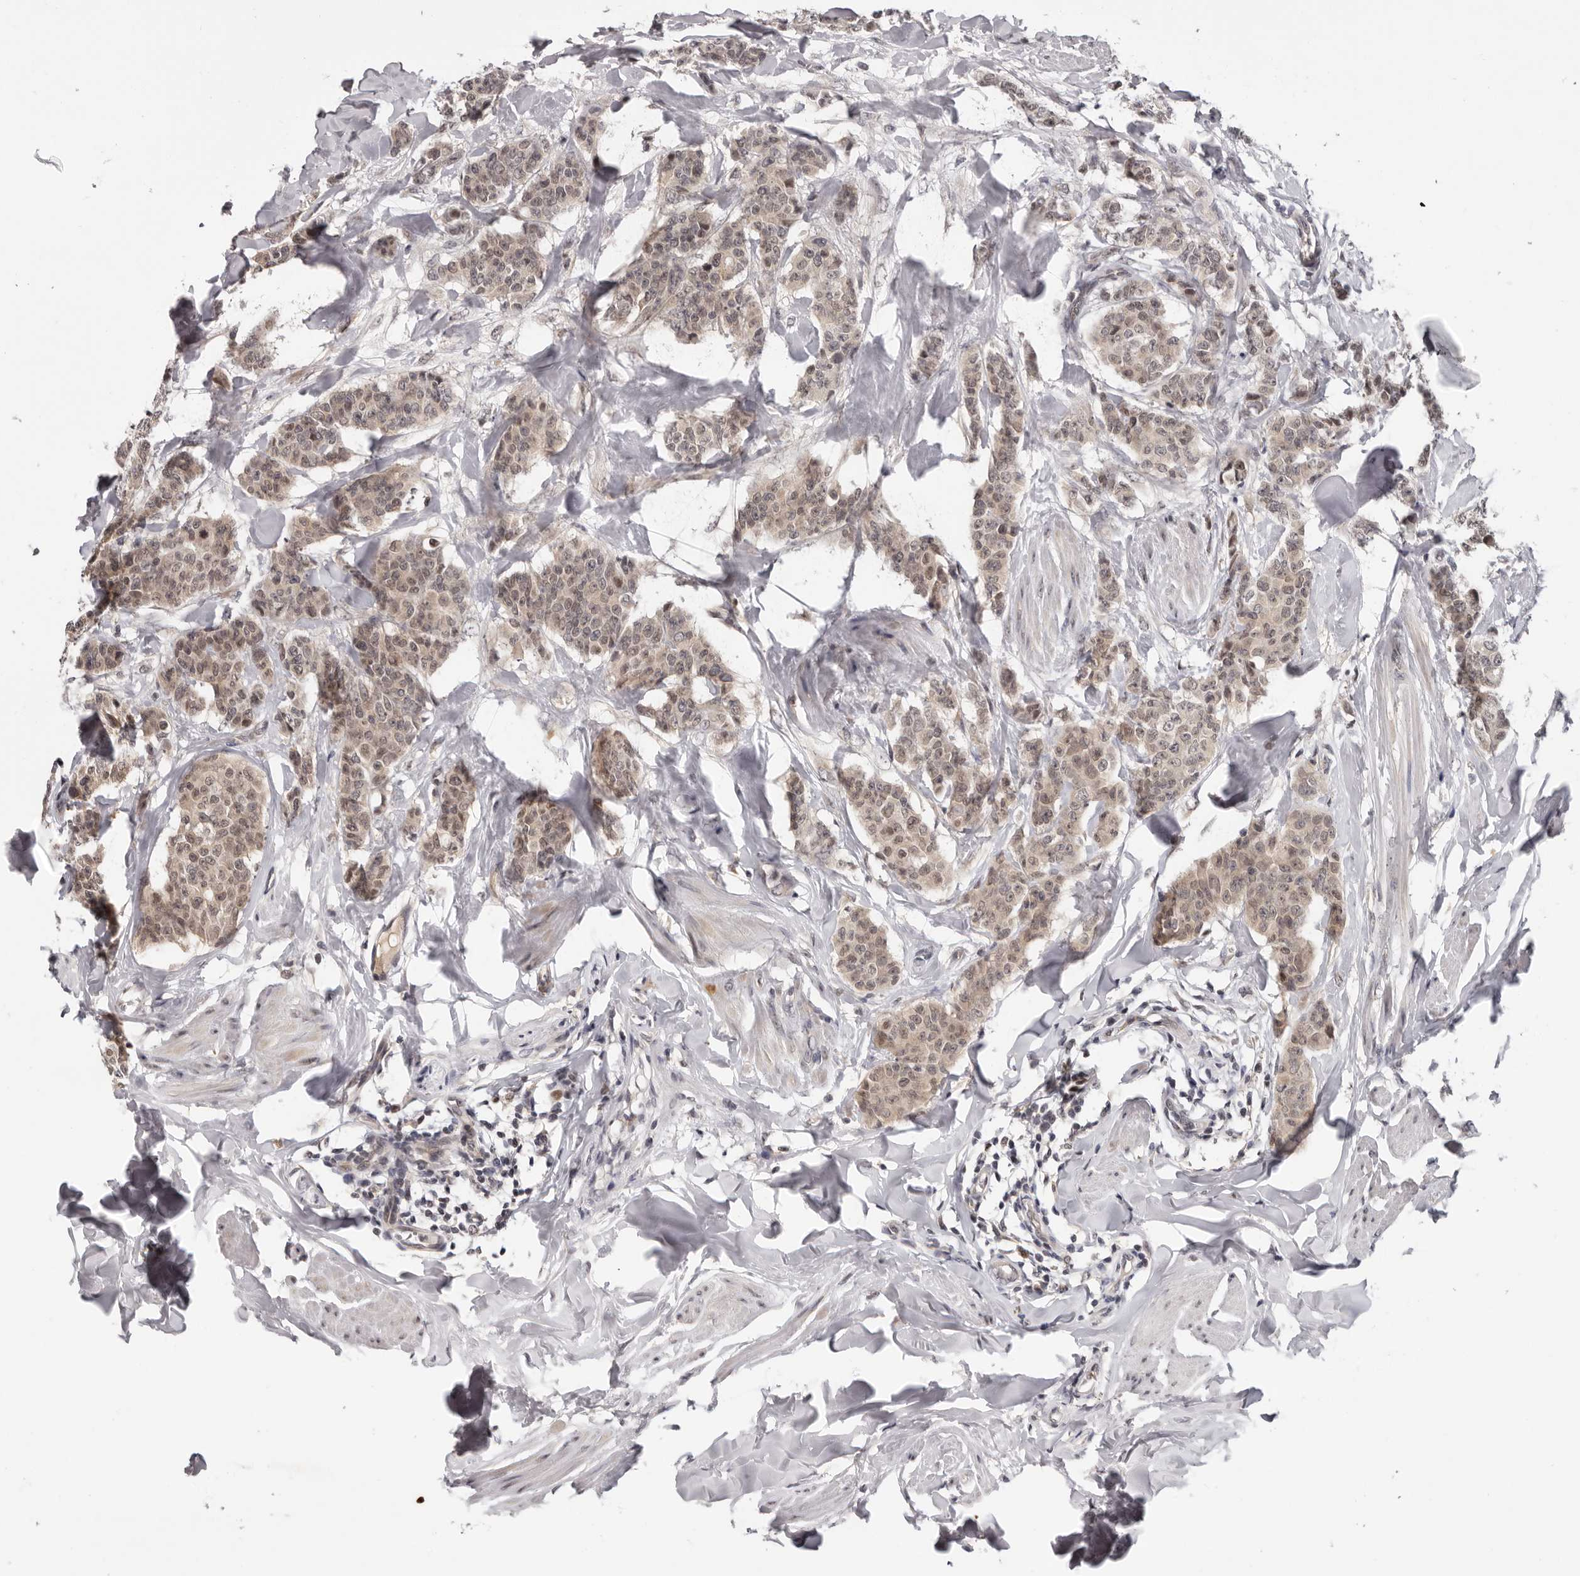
{"staining": {"intensity": "weak", "quantity": ">75%", "location": "cytoplasmic/membranous,nuclear"}, "tissue": "breast cancer", "cell_type": "Tumor cells", "image_type": "cancer", "snomed": [{"axis": "morphology", "description": "Duct carcinoma"}, {"axis": "topography", "description": "Breast"}], "caption": "A brown stain highlights weak cytoplasmic/membranous and nuclear expression of a protein in infiltrating ductal carcinoma (breast) tumor cells.", "gene": "TBX5", "patient": {"sex": "female", "age": 40}}